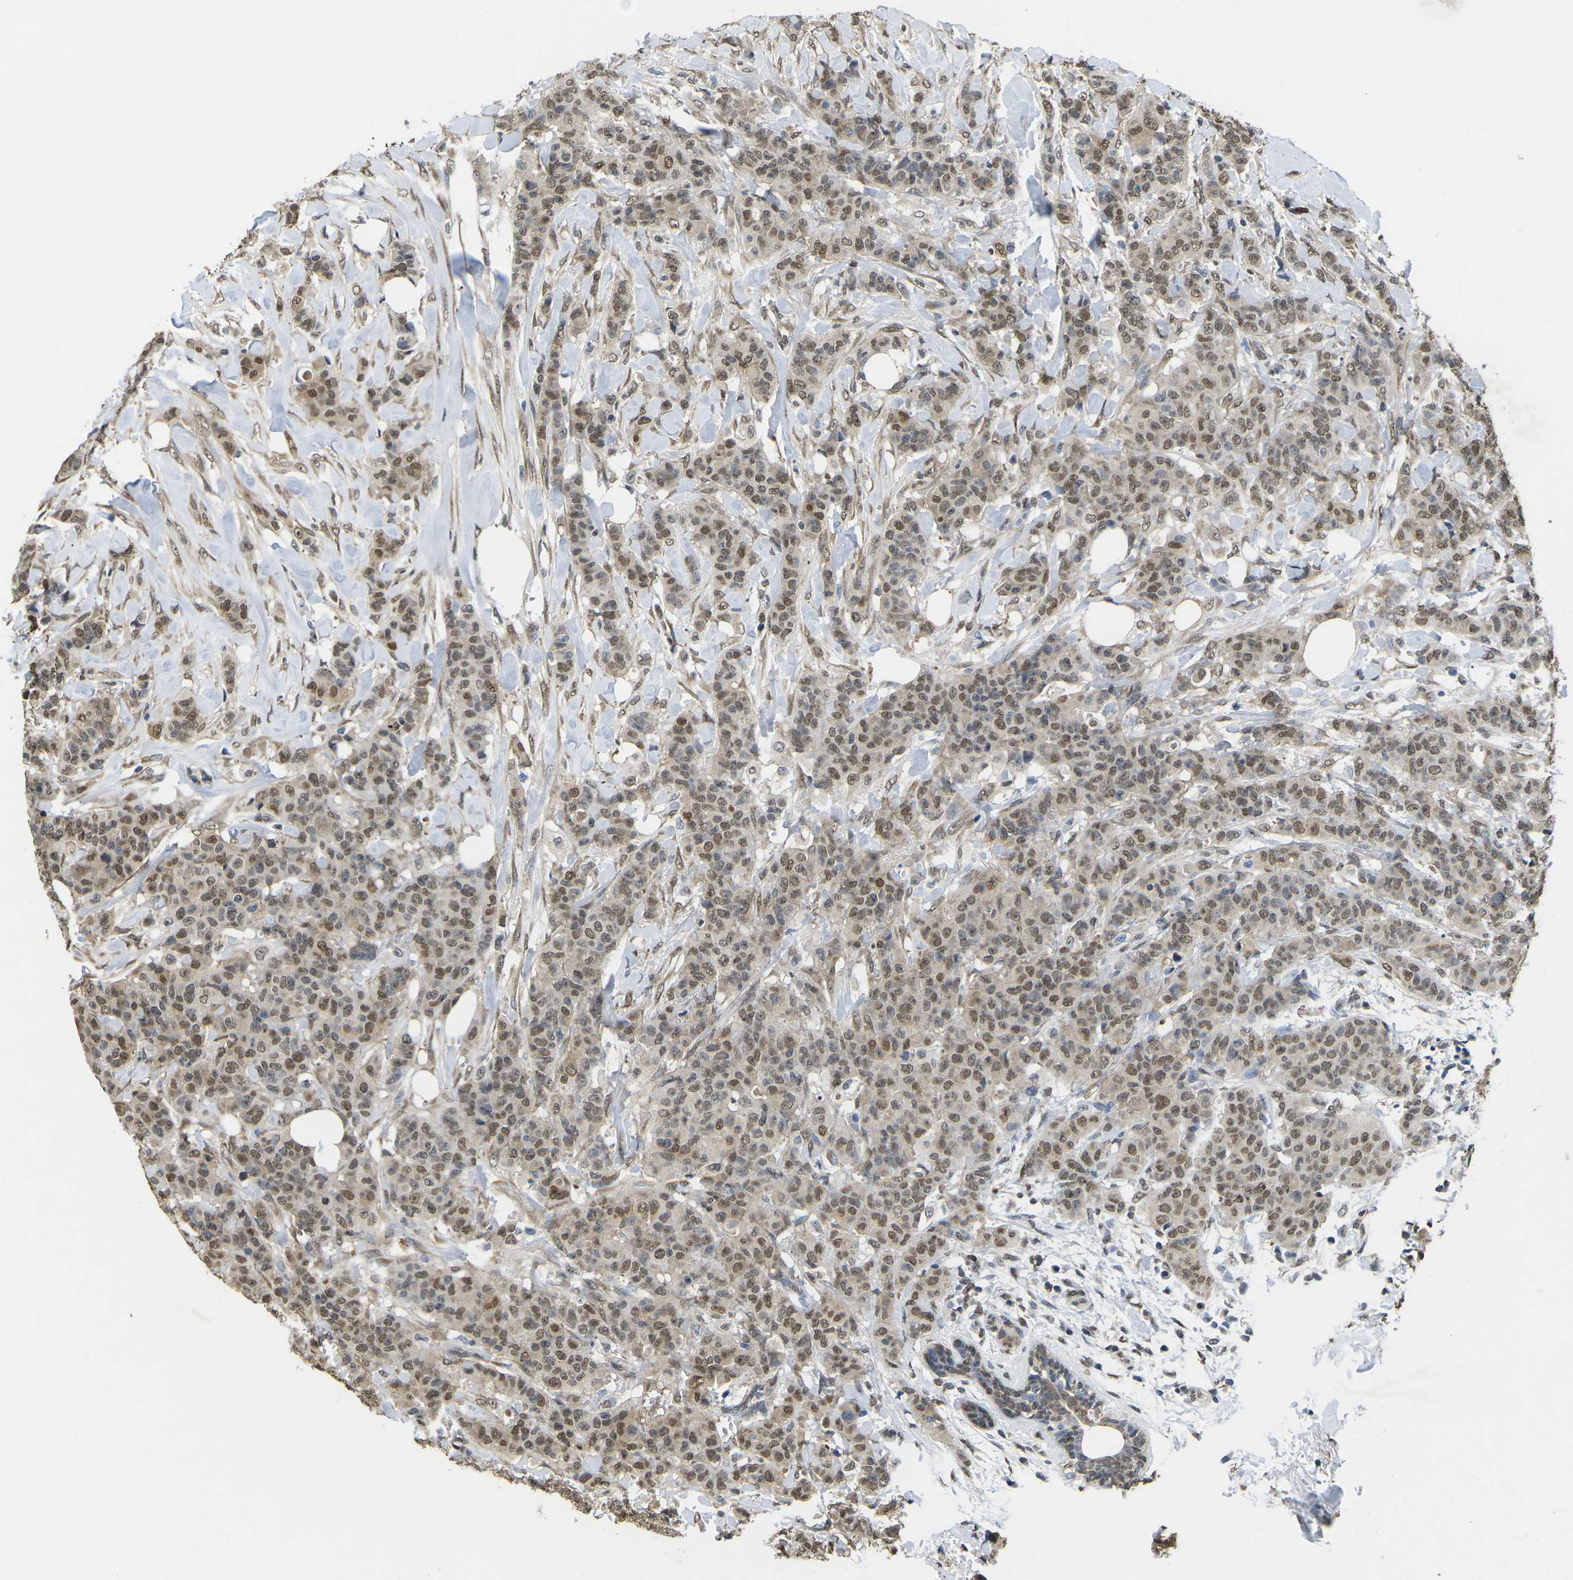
{"staining": {"intensity": "weak", "quantity": ">75%", "location": "nuclear"}, "tissue": "breast cancer", "cell_type": "Tumor cells", "image_type": "cancer", "snomed": [{"axis": "morphology", "description": "Normal tissue, NOS"}, {"axis": "morphology", "description": "Duct carcinoma"}, {"axis": "topography", "description": "Breast"}], "caption": "Immunohistochemistry (IHC) photomicrograph of neoplastic tissue: human breast cancer stained using immunohistochemistry (IHC) demonstrates low levels of weak protein expression localized specifically in the nuclear of tumor cells, appearing as a nuclear brown color.", "gene": "SCNN1B", "patient": {"sex": "female", "age": 40}}